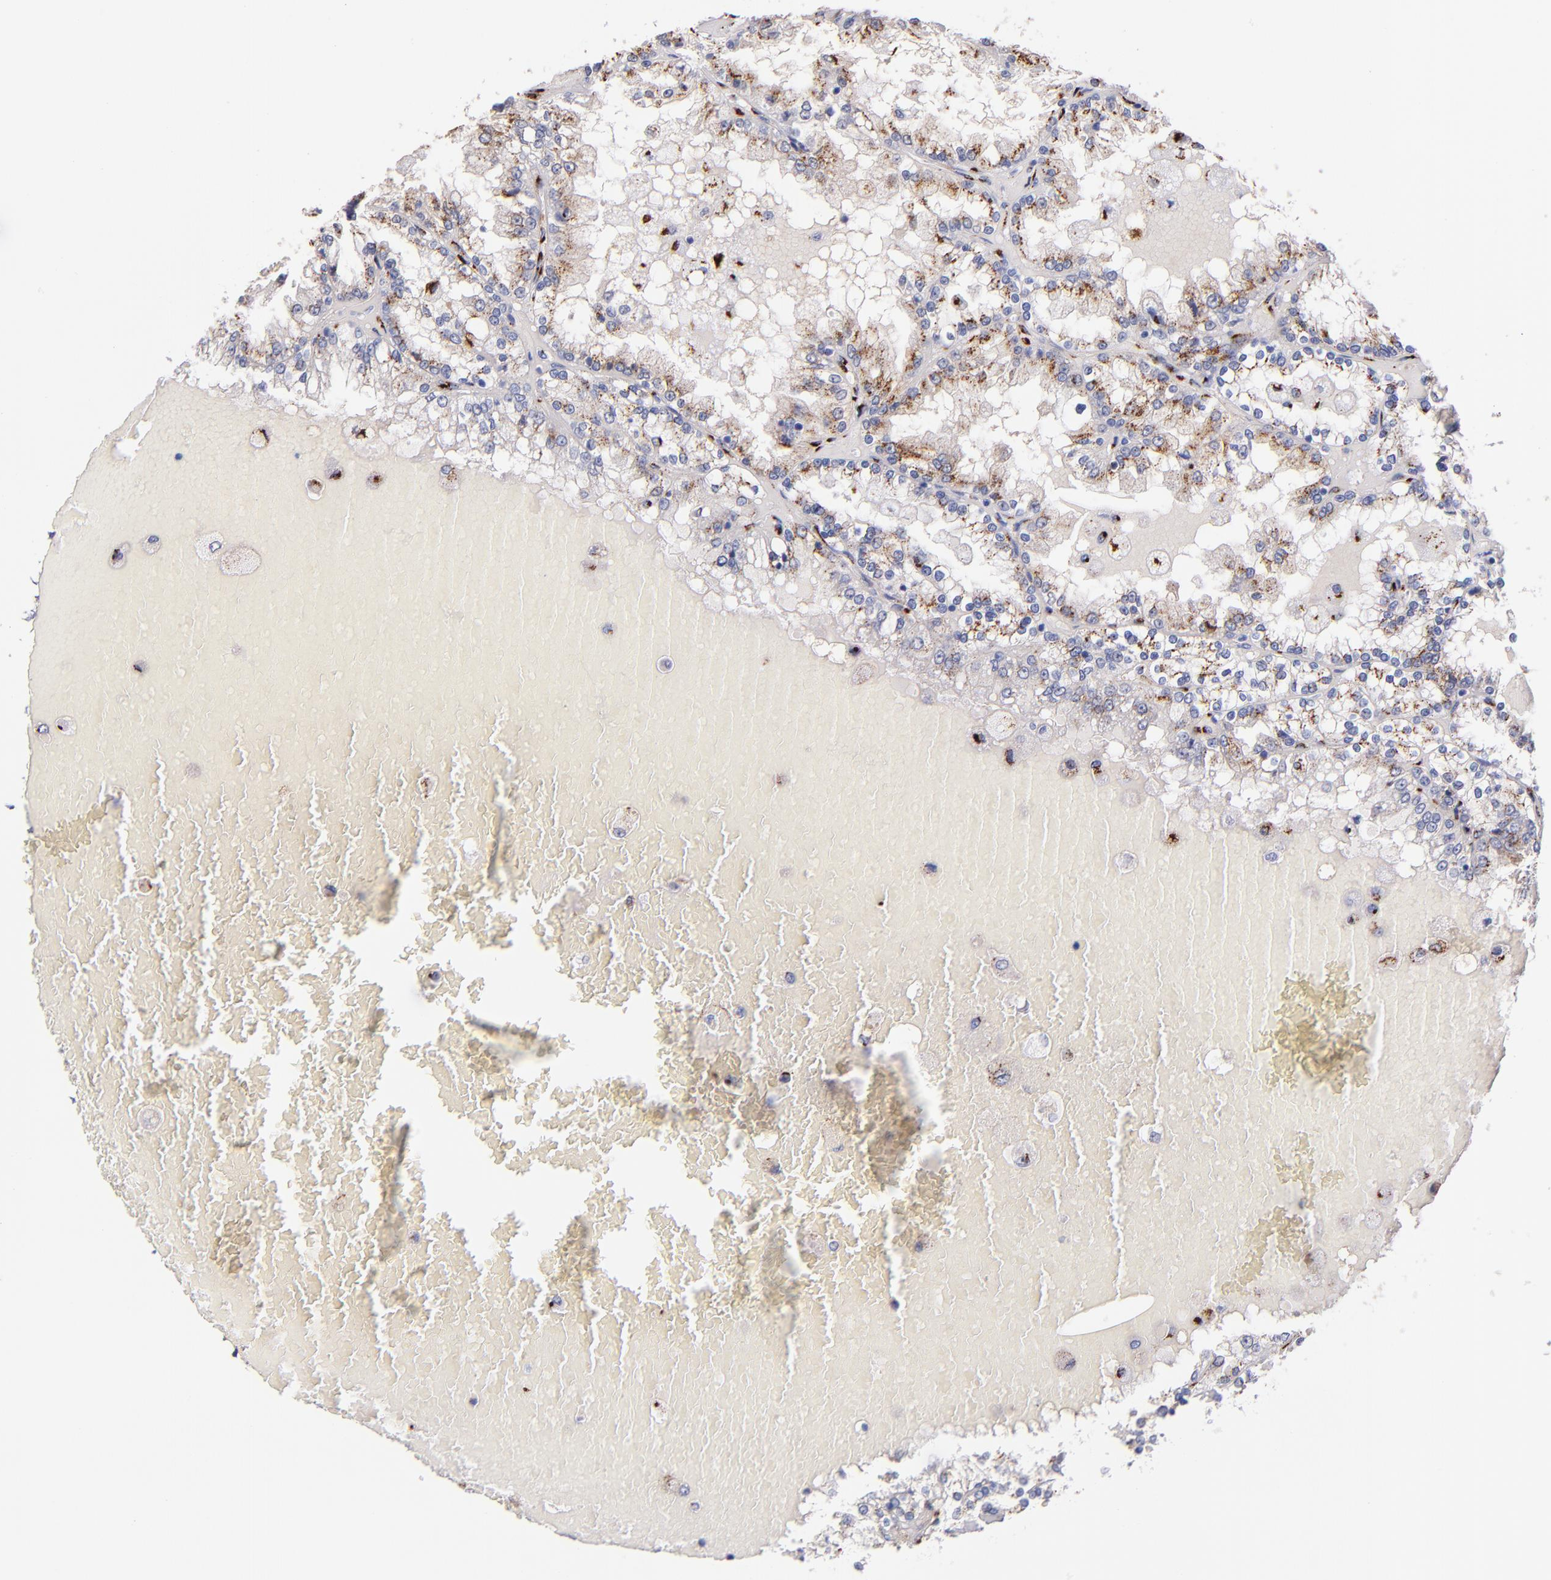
{"staining": {"intensity": "moderate", "quantity": "<25%", "location": "cytoplasmic/membranous"}, "tissue": "renal cancer", "cell_type": "Tumor cells", "image_type": "cancer", "snomed": [{"axis": "morphology", "description": "Adenocarcinoma, NOS"}, {"axis": "topography", "description": "Kidney"}], "caption": "IHC micrograph of renal cancer (adenocarcinoma) stained for a protein (brown), which displays low levels of moderate cytoplasmic/membranous expression in about <25% of tumor cells.", "gene": "GOLIM4", "patient": {"sex": "female", "age": 56}}